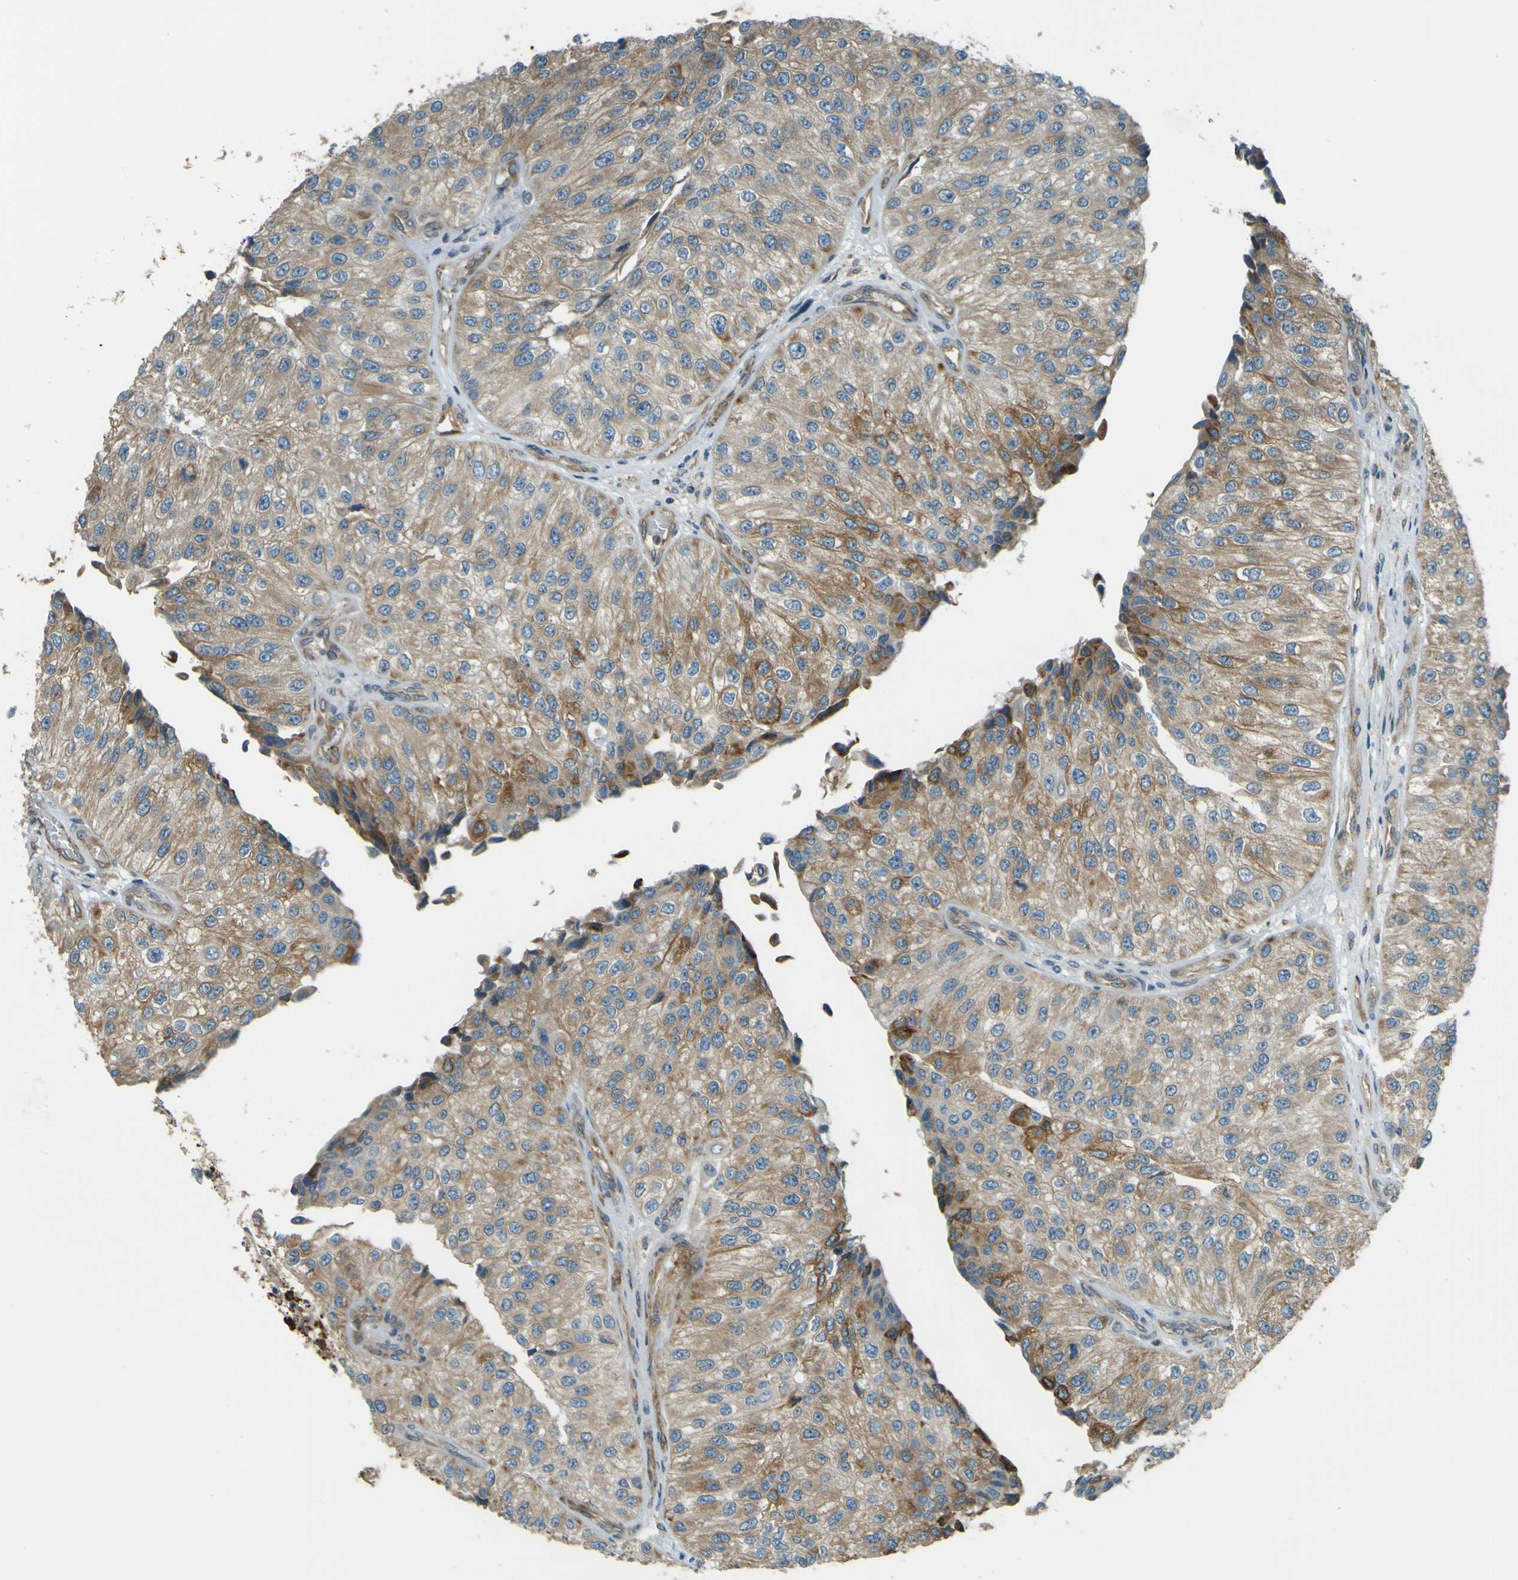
{"staining": {"intensity": "moderate", "quantity": "25%-75%", "location": "cytoplasmic/membranous"}, "tissue": "urothelial cancer", "cell_type": "Tumor cells", "image_type": "cancer", "snomed": [{"axis": "morphology", "description": "Urothelial carcinoma, High grade"}, {"axis": "topography", "description": "Kidney"}, {"axis": "topography", "description": "Urinary bladder"}], "caption": "A micrograph showing moderate cytoplasmic/membranous expression in about 25%-75% of tumor cells in high-grade urothelial carcinoma, as visualized by brown immunohistochemical staining.", "gene": "LPCAT1", "patient": {"sex": "male", "age": 77}}